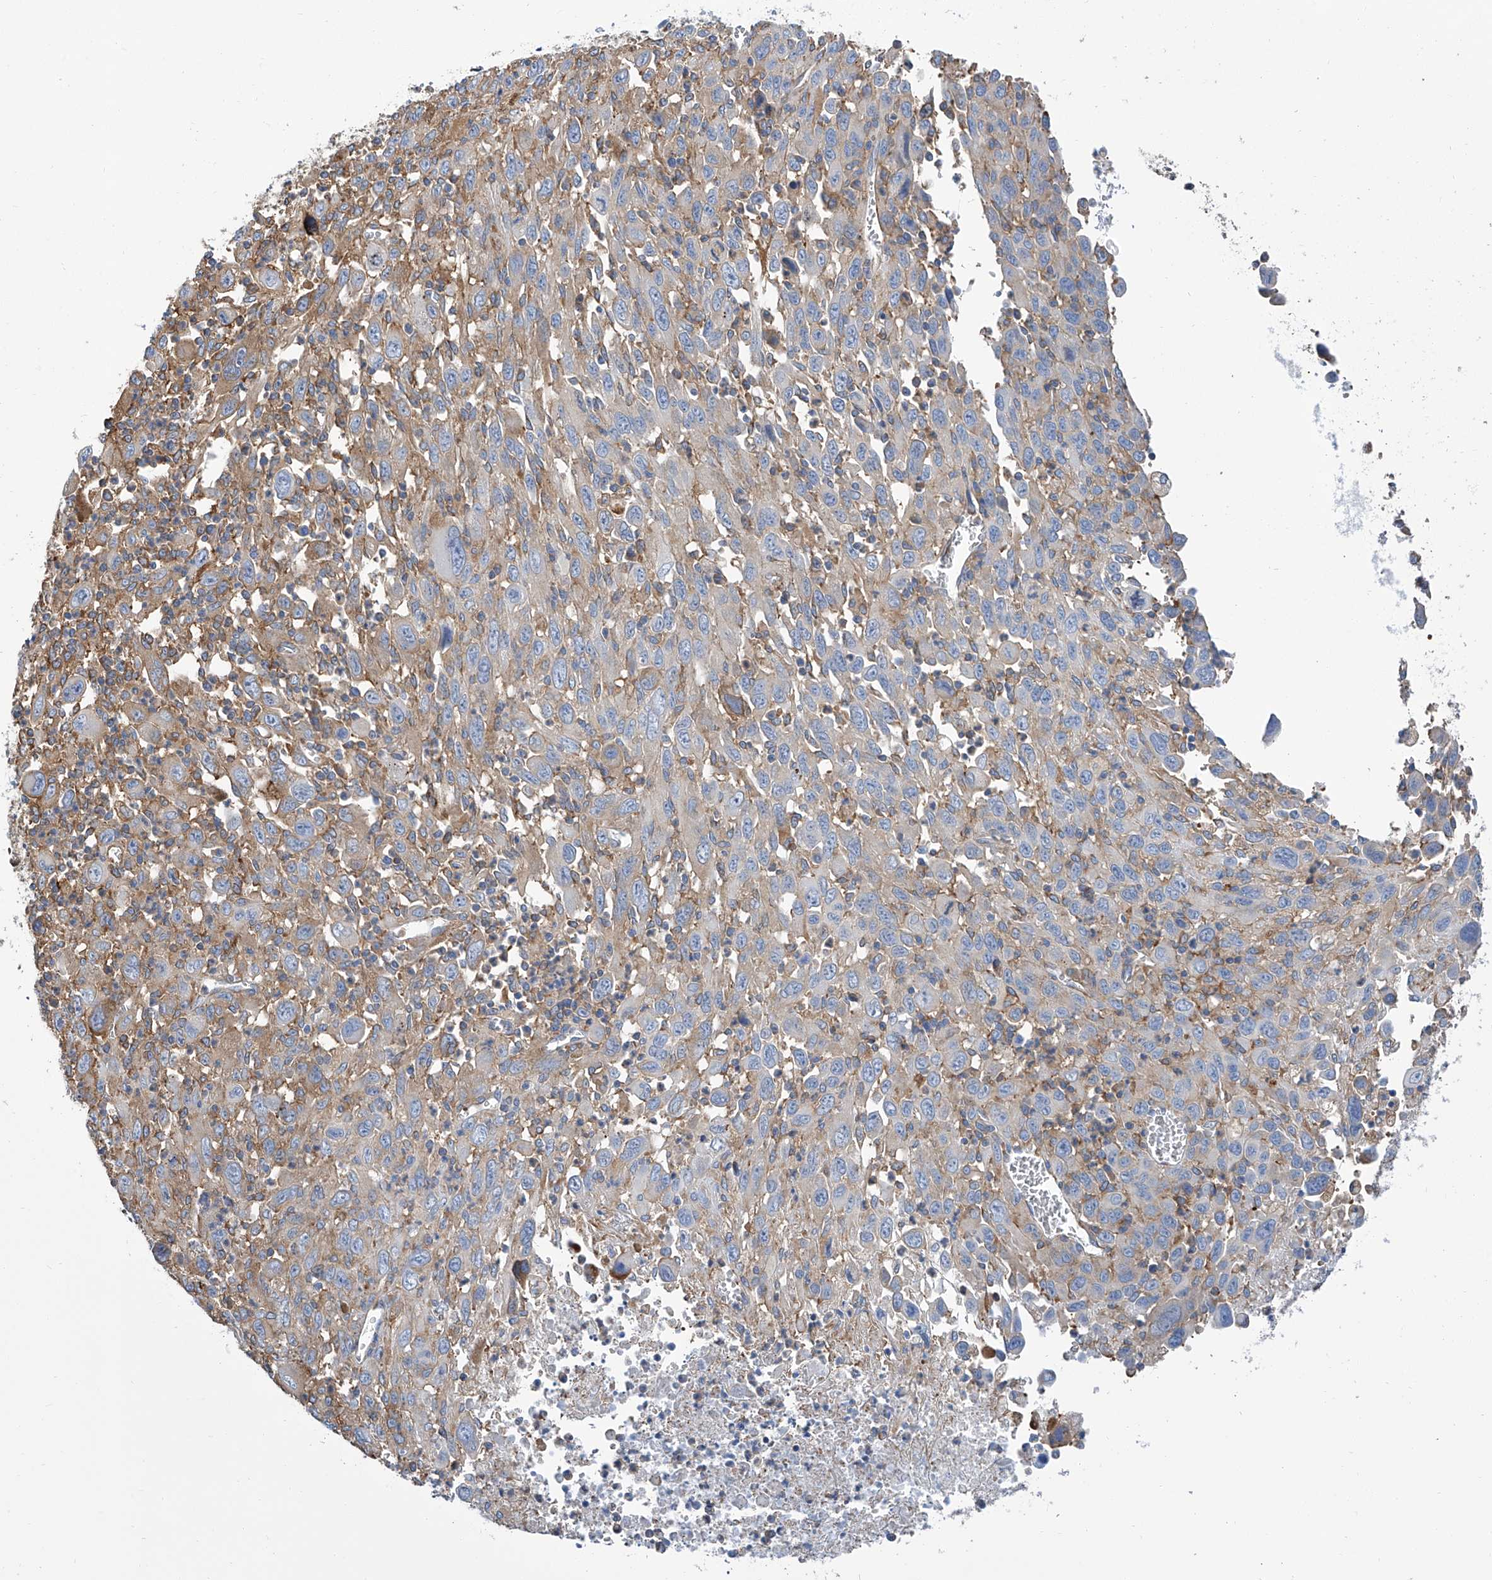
{"staining": {"intensity": "moderate", "quantity": "<25%", "location": "cytoplasmic/membranous"}, "tissue": "melanoma", "cell_type": "Tumor cells", "image_type": "cancer", "snomed": [{"axis": "morphology", "description": "Malignant melanoma, Metastatic site"}, {"axis": "topography", "description": "Skin"}], "caption": "Immunohistochemical staining of melanoma reveals moderate cytoplasmic/membranous protein positivity in approximately <25% of tumor cells.", "gene": "GPT", "patient": {"sex": "female", "age": 56}}